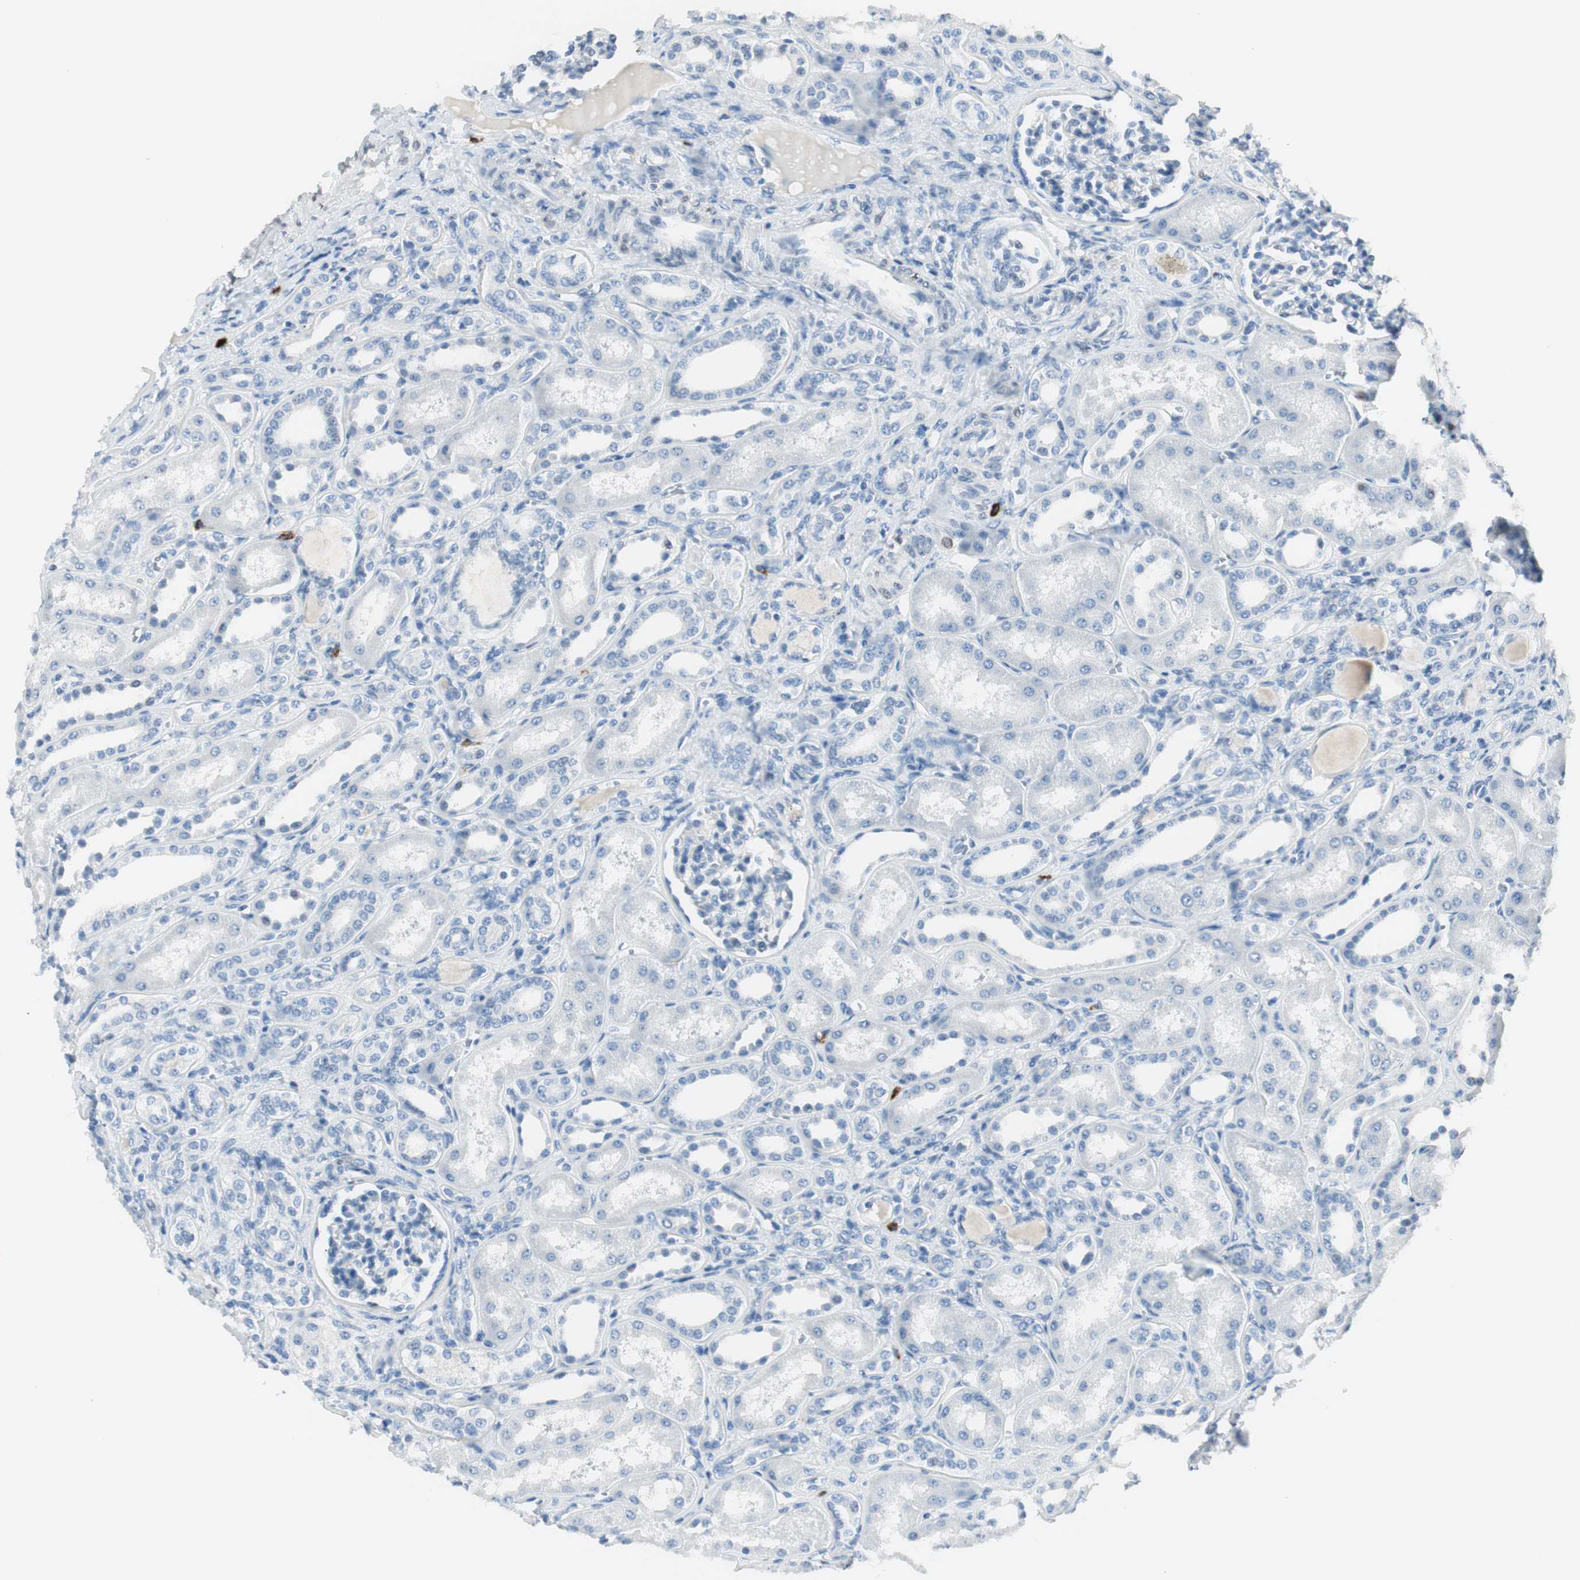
{"staining": {"intensity": "negative", "quantity": "none", "location": "none"}, "tissue": "kidney", "cell_type": "Cells in glomeruli", "image_type": "normal", "snomed": [{"axis": "morphology", "description": "Normal tissue, NOS"}, {"axis": "topography", "description": "Kidney"}], "caption": "Benign kidney was stained to show a protein in brown. There is no significant positivity in cells in glomeruli. Nuclei are stained in blue.", "gene": "DLG4", "patient": {"sex": "male", "age": 7}}